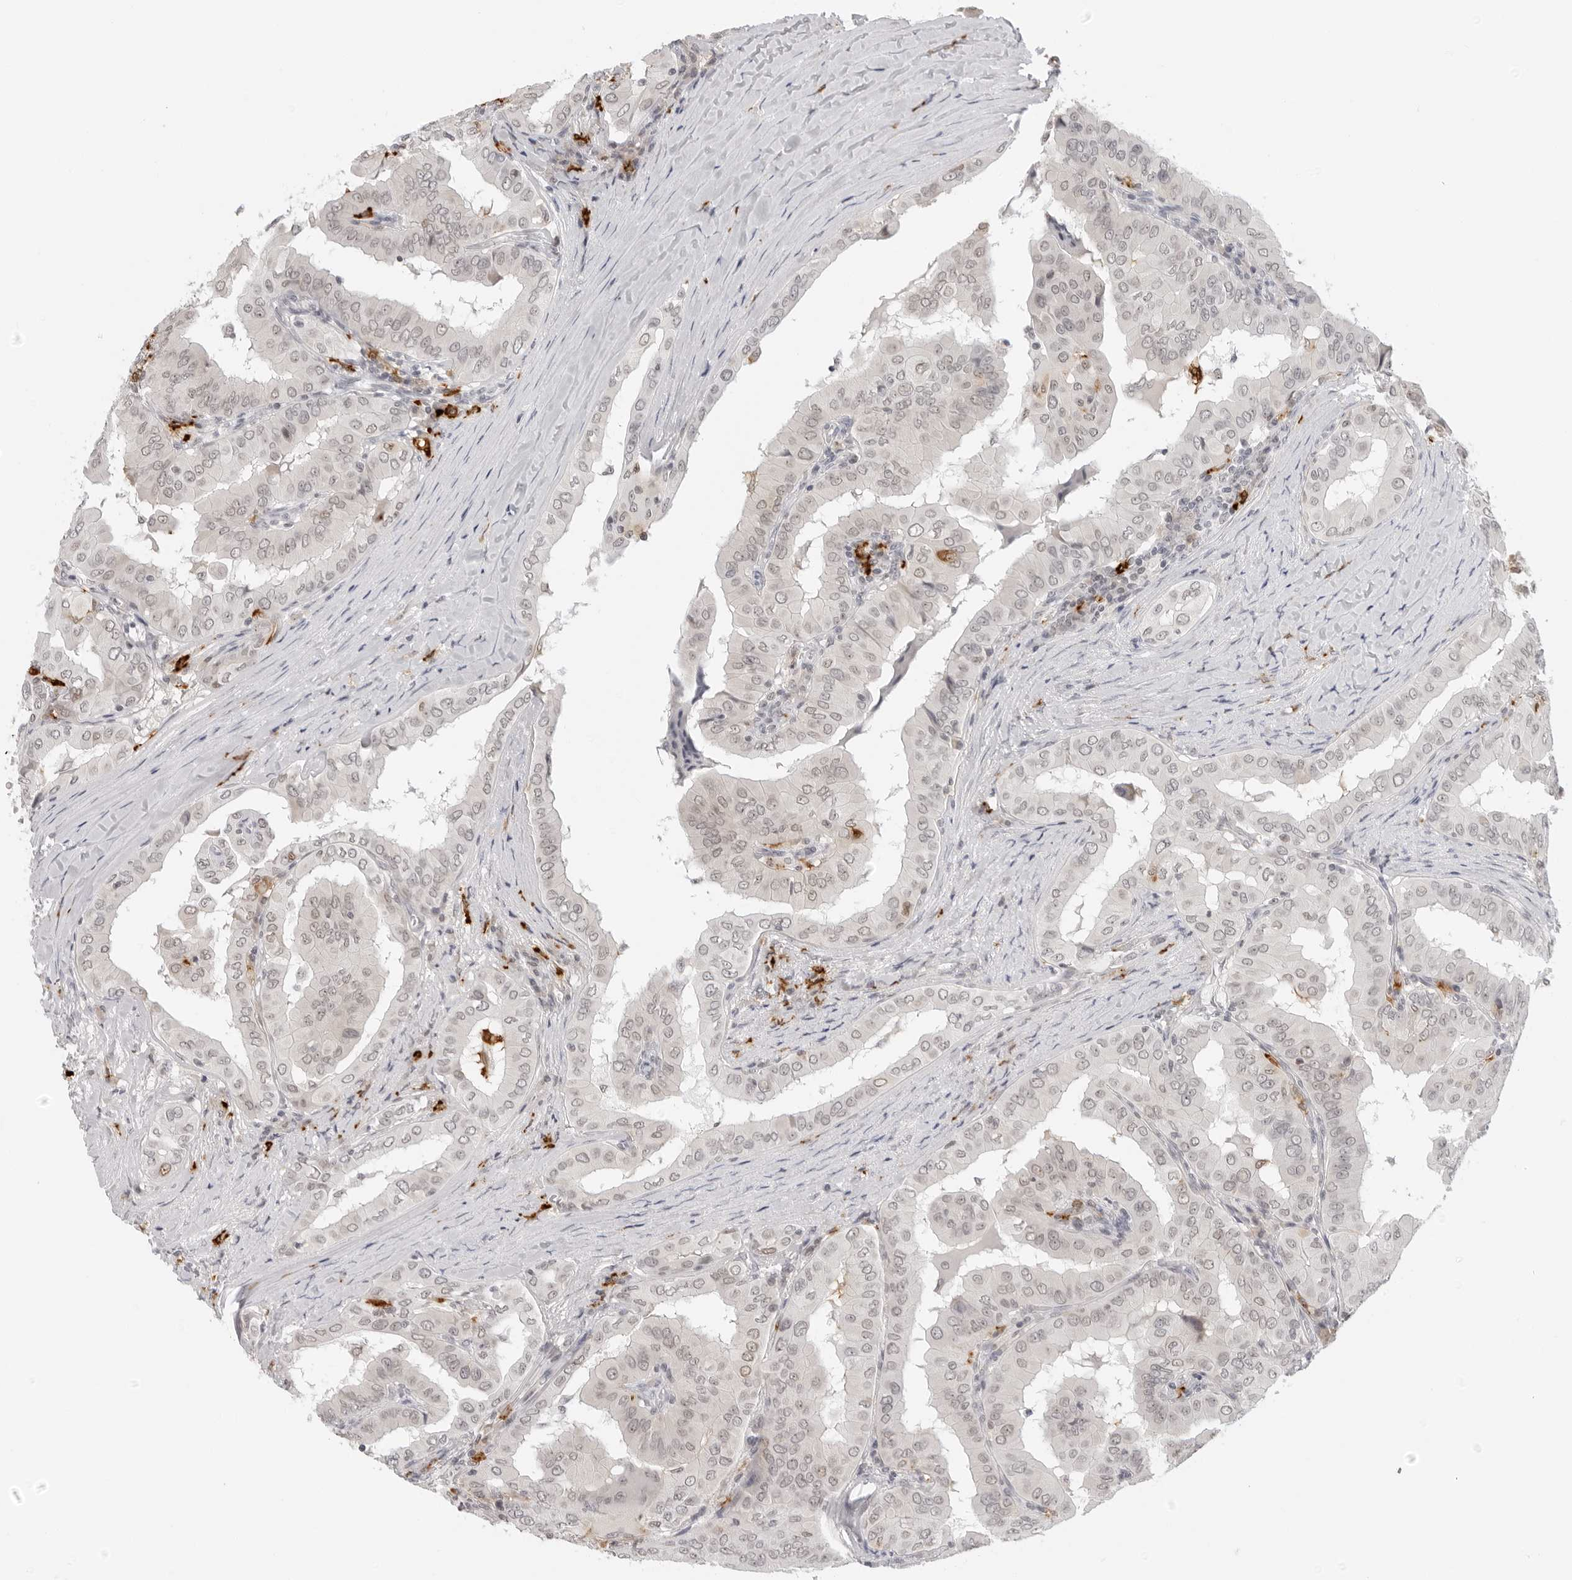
{"staining": {"intensity": "weak", "quantity": ">75%", "location": "nuclear"}, "tissue": "thyroid cancer", "cell_type": "Tumor cells", "image_type": "cancer", "snomed": [{"axis": "morphology", "description": "Papillary adenocarcinoma, NOS"}, {"axis": "topography", "description": "Thyroid gland"}], "caption": "Thyroid cancer stained for a protein exhibits weak nuclear positivity in tumor cells.", "gene": "MSH6", "patient": {"sex": "male", "age": 33}}